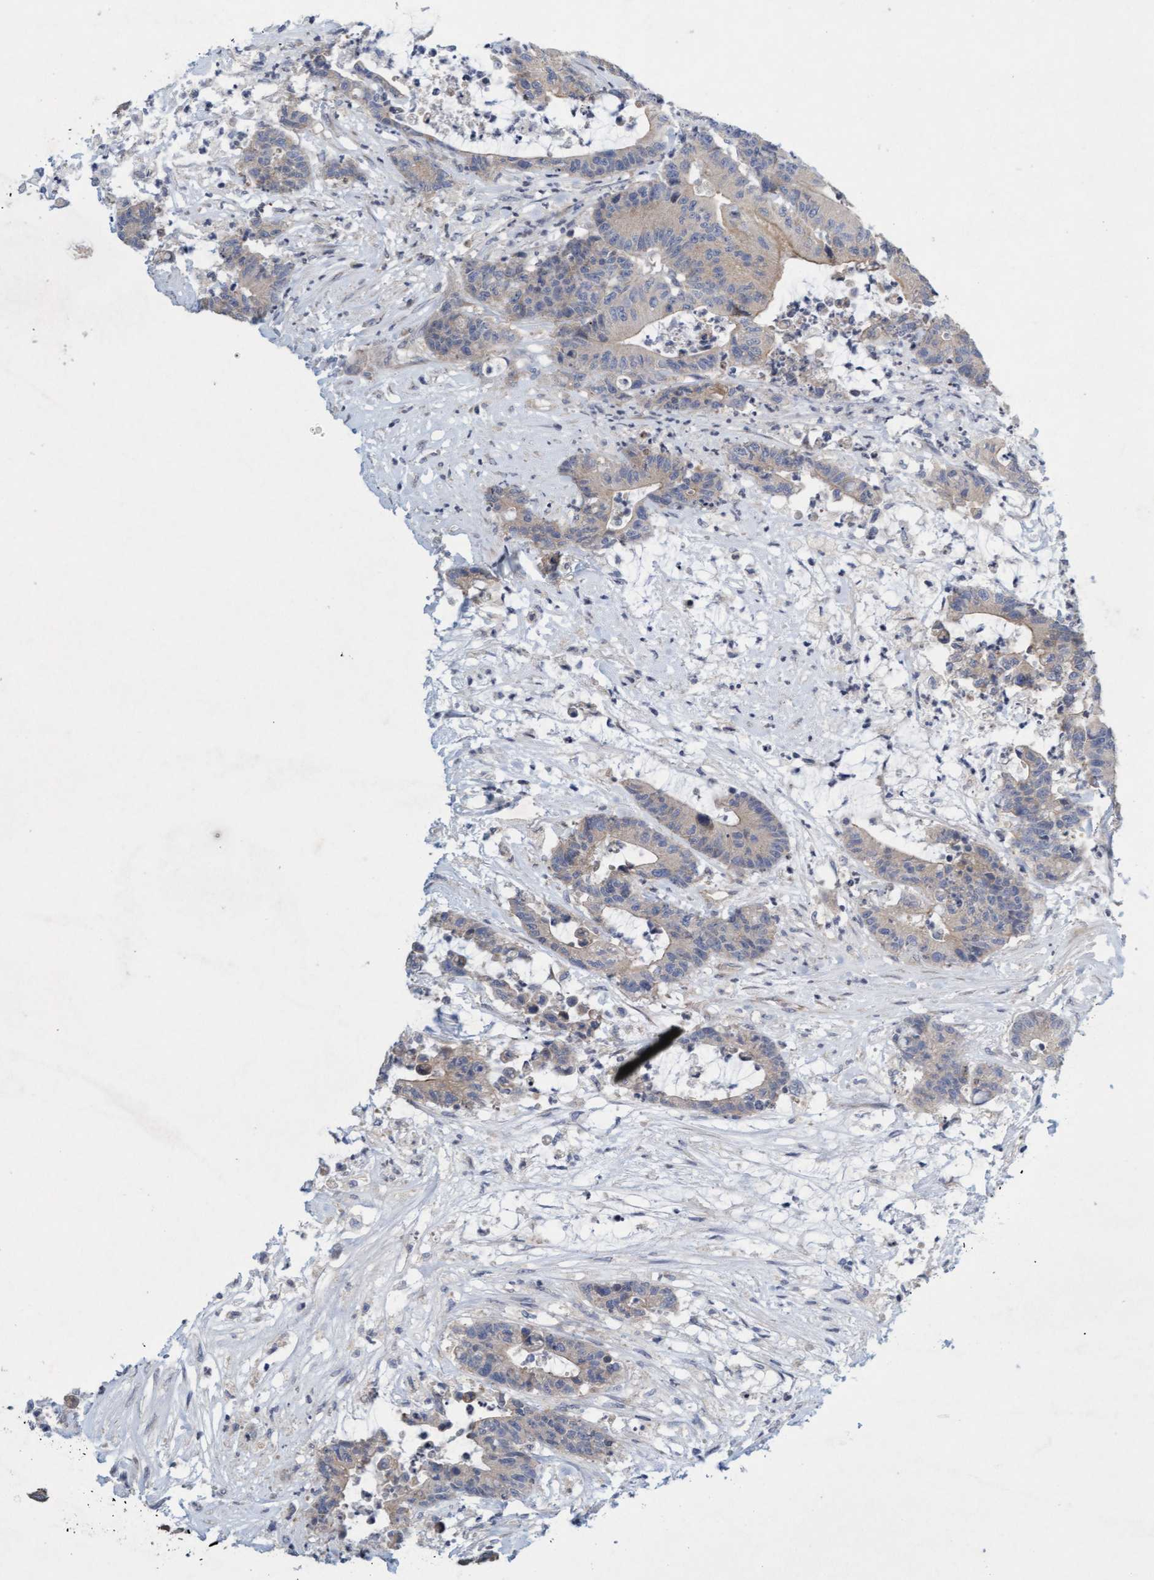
{"staining": {"intensity": "weak", "quantity": "25%-75%", "location": "cytoplasmic/membranous"}, "tissue": "colorectal cancer", "cell_type": "Tumor cells", "image_type": "cancer", "snomed": [{"axis": "morphology", "description": "Adenocarcinoma, NOS"}, {"axis": "topography", "description": "Colon"}], "caption": "Immunohistochemical staining of human colorectal adenocarcinoma exhibits low levels of weak cytoplasmic/membranous protein positivity in about 25%-75% of tumor cells.", "gene": "DDHD2", "patient": {"sex": "female", "age": 84}}